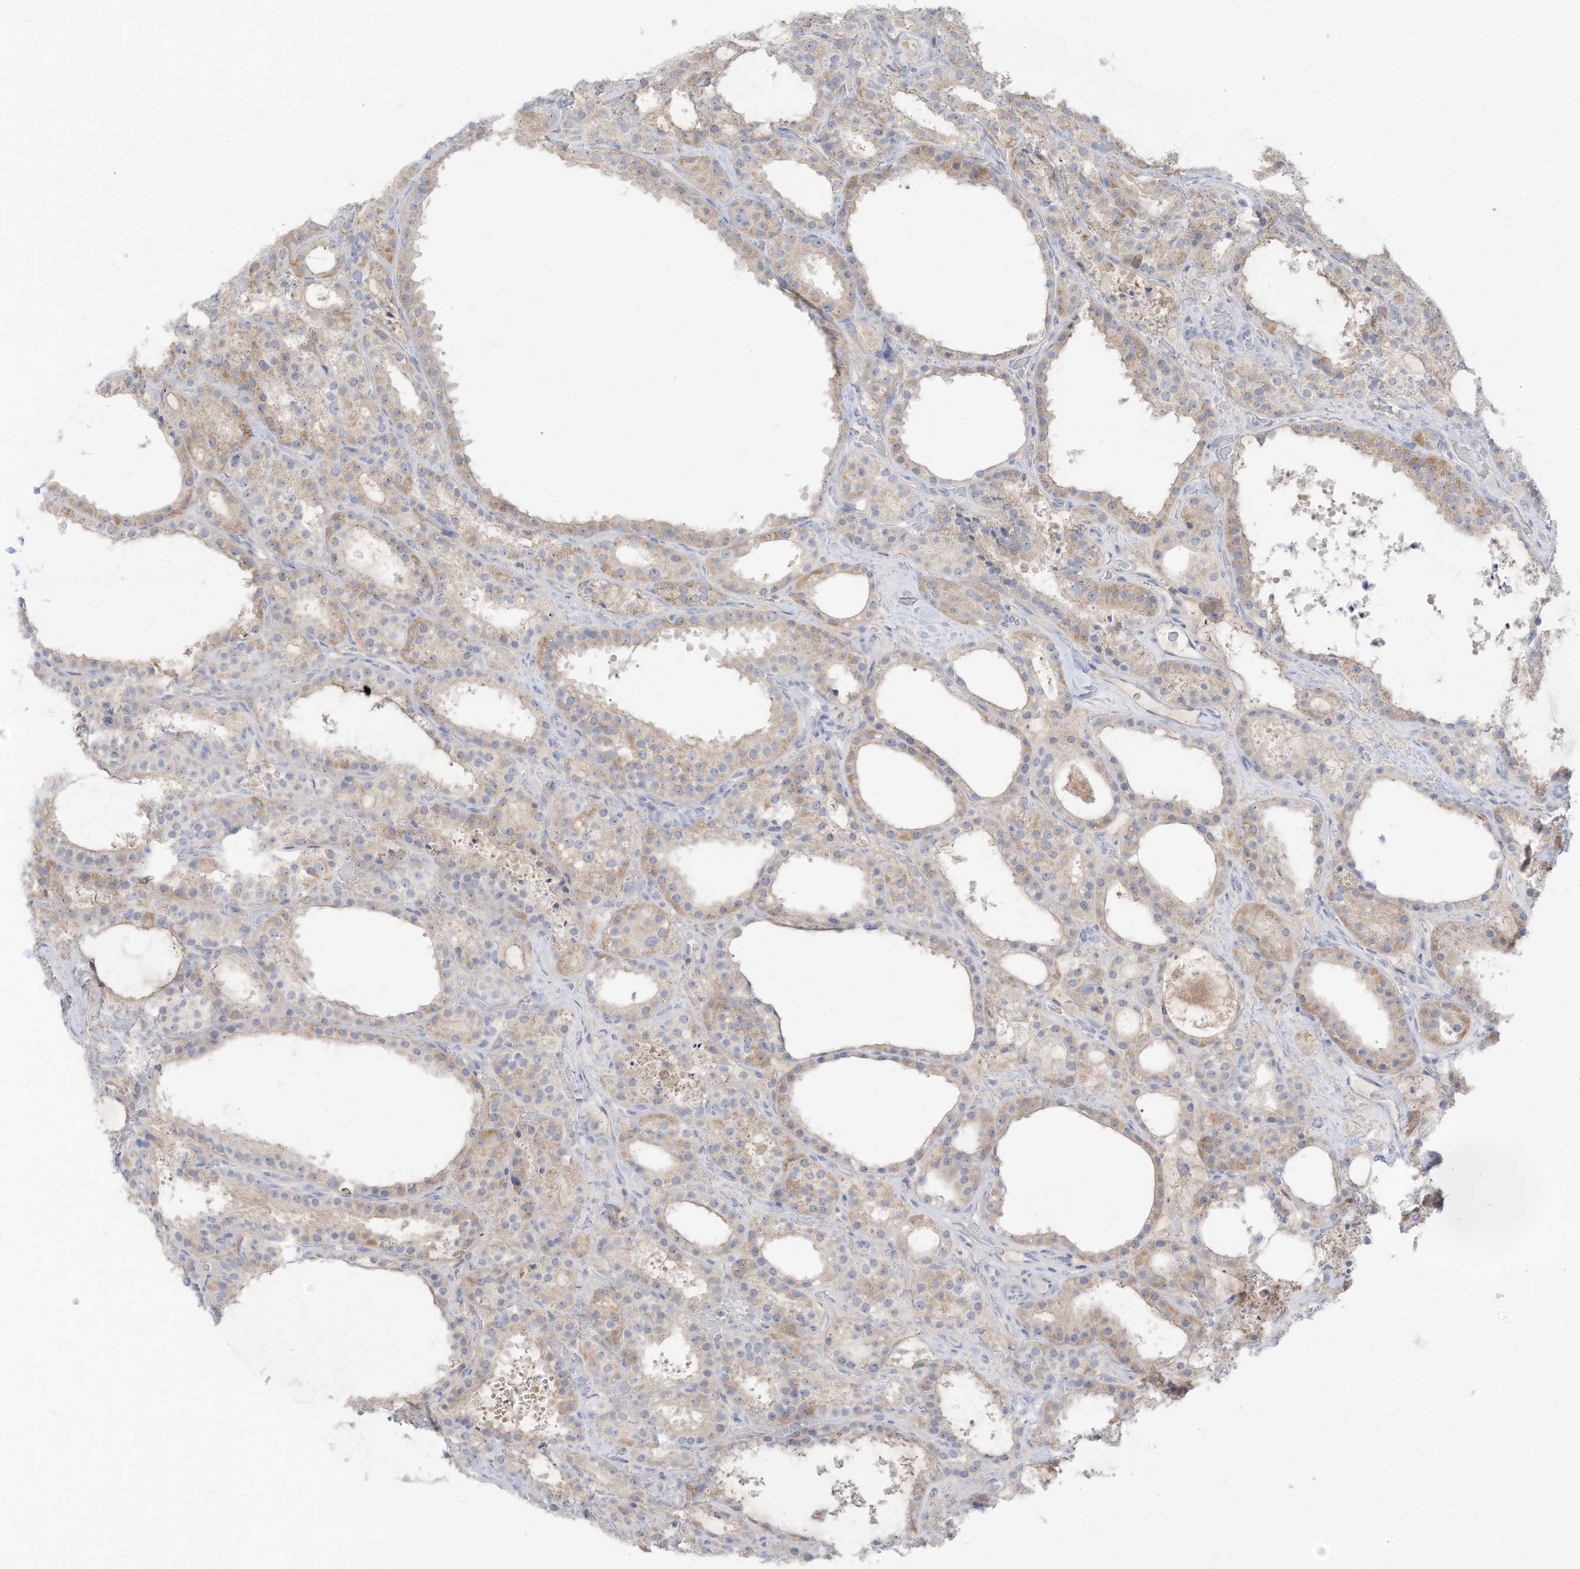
{"staining": {"intensity": "weak", "quantity": ">75%", "location": "cytoplasmic/membranous"}, "tissue": "thyroid cancer", "cell_type": "Tumor cells", "image_type": "cancer", "snomed": [{"axis": "morphology", "description": "Papillary adenocarcinoma, NOS"}, {"axis": "topography", "description": "Thyroid gland"}], "caption": "There is low levels of weak cytoplasmic/membranous staining in tumor cells of thyroid cancer (papillary adenocarcinoma), as demonstrated by immunohistochemical staining (brown color).", "gene": "OGT", "patient": {"sex": "male", "age": 77}}